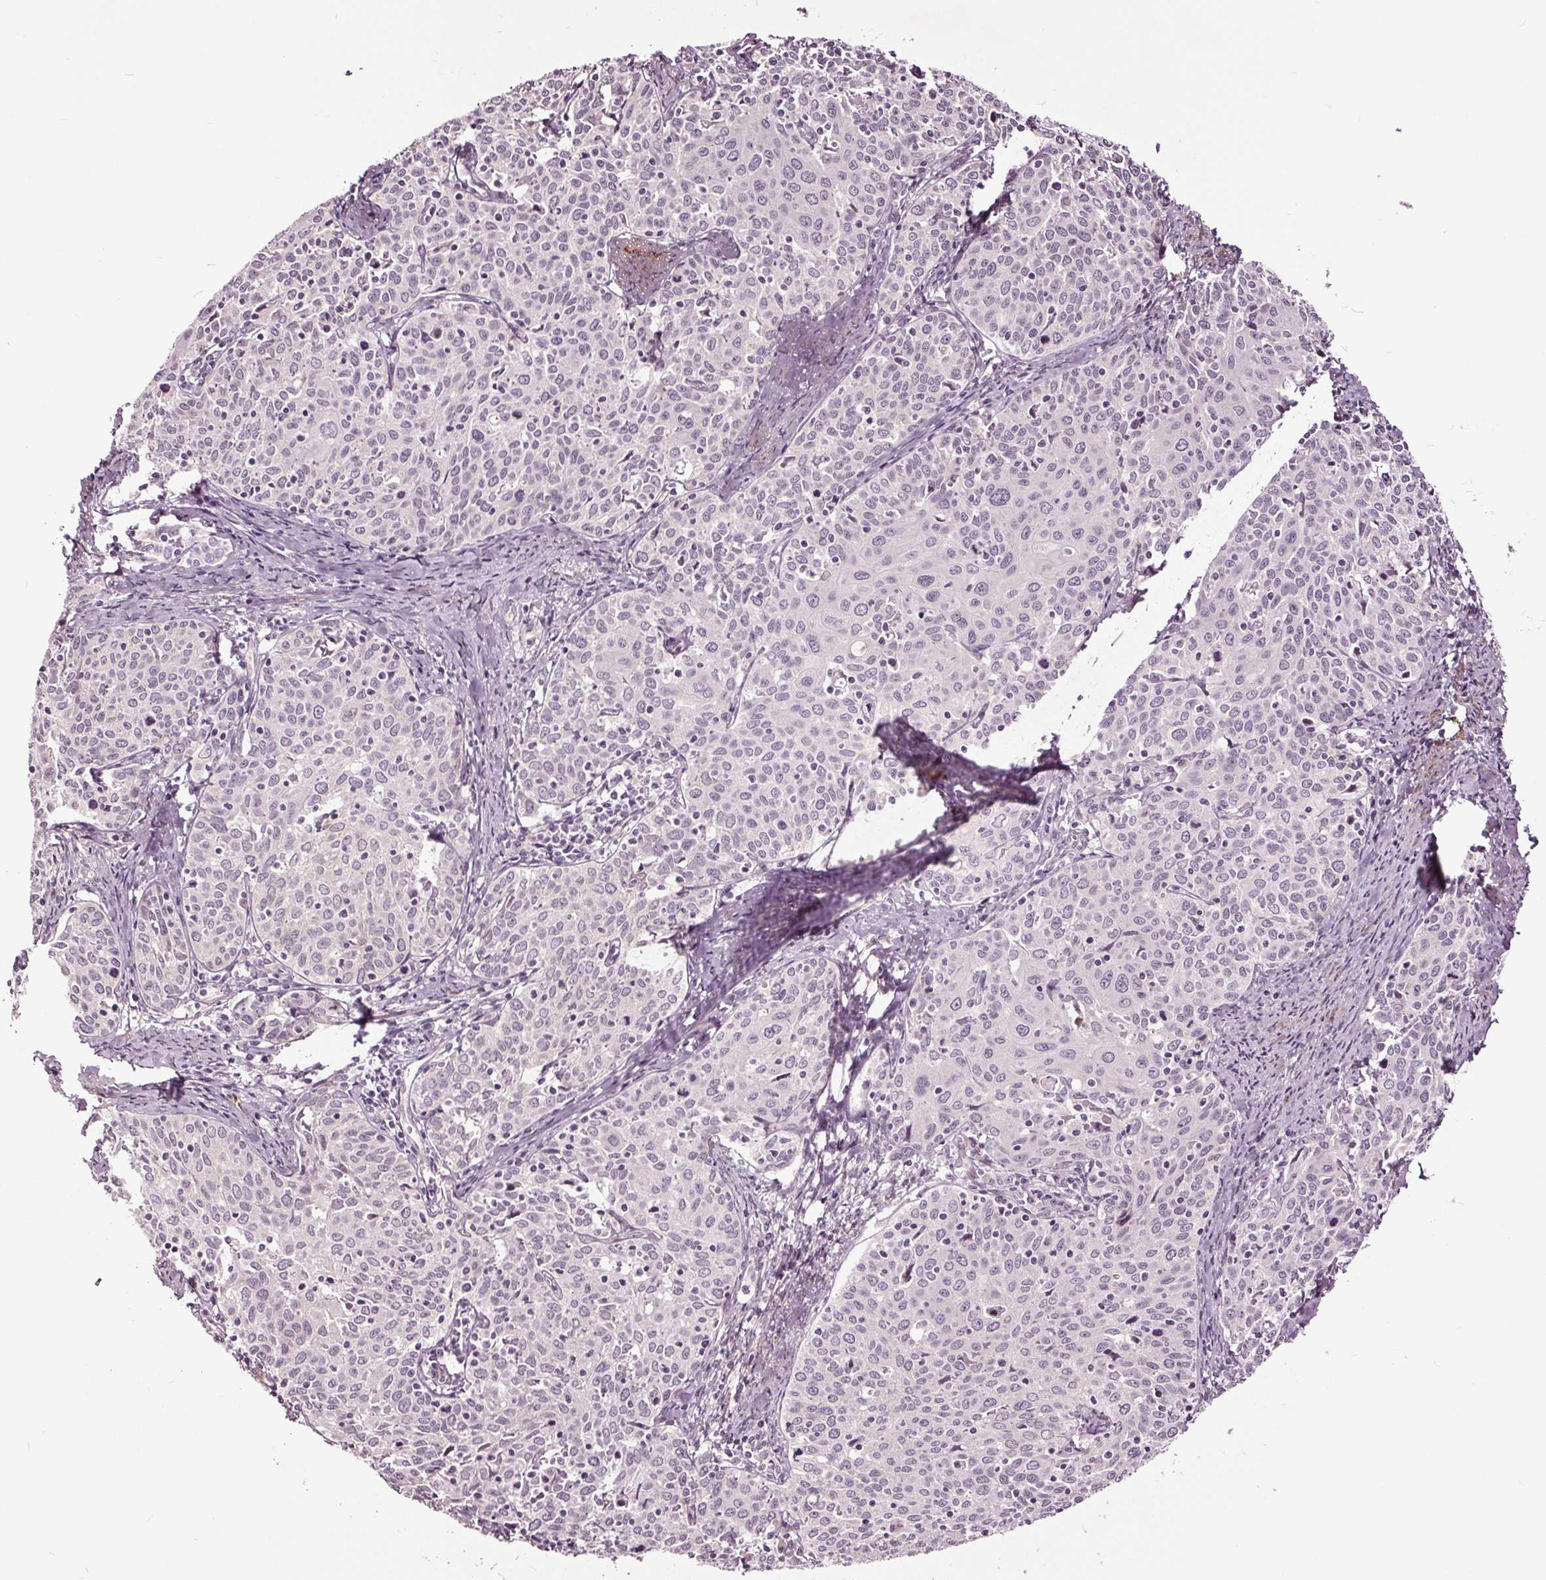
{"staining": {"intensity": "negative", "quantity": "none", "location": "none"}, "tissue": "cervical cancer", "cell_type": "Tumor cells", "image_type": "cancer", "snomed": [{"axis": "morphology", "description": "Squamous cell carcinoma, NOS"}, {"axis": "topography", "description": "Cervix"}], "caption": "High magnification brightfield microscopy of squamous cell carcinoma (cervical) stained with DAB (3,3'-diaminobenzidine) (brown) and counterstained with hematoxylin (blue): tumor cells show no significant positivity. (Brightfield microscopy of DAB (3,3'-diaminobenzidine) immunohistochemistry (IHC) at high magnification).", "gene": "HAUS5", "patient": {"sex": "female", "age": 62}}